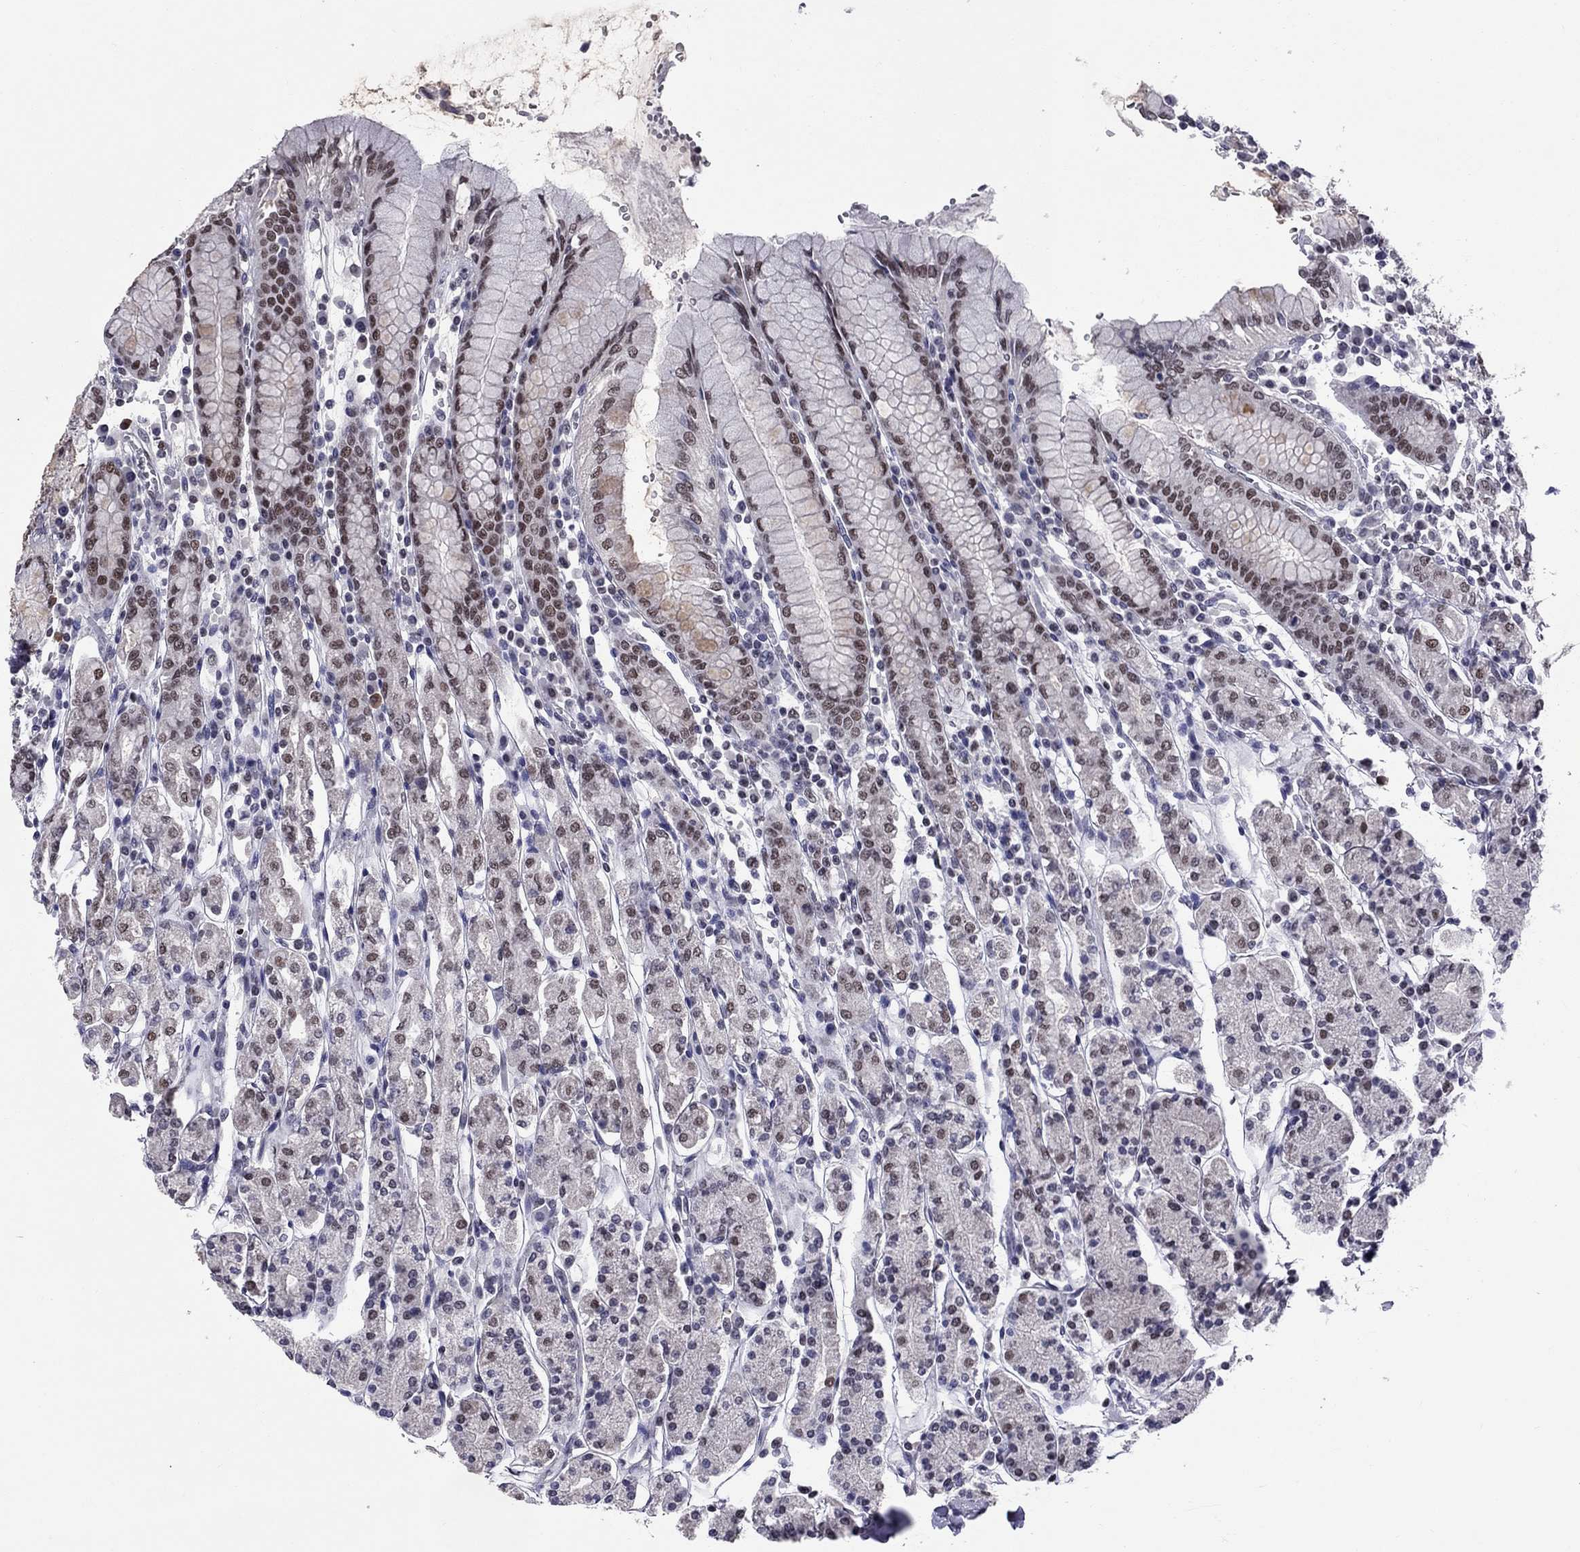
{"staining": {"intensity": "moderate", "quantity": "25%-75%", "location": "nuclear"}, "tissue": "stomach", "cell_type": "Glandular cells", "image_type": "normal", "snomed": [{"axis": "morphology", "description": "Normal tissue, NOS"}, {"axis": "topography", "description": "Stomach, upper"}, {"axis": "topography", "description": "Stomach"}], "caption": "Glandular cells show moderate nuclear expression in about 25%-75% of cells in normal stomach.", "gene": "TAF9", "patient": {"sex": "male", "age": 62}}